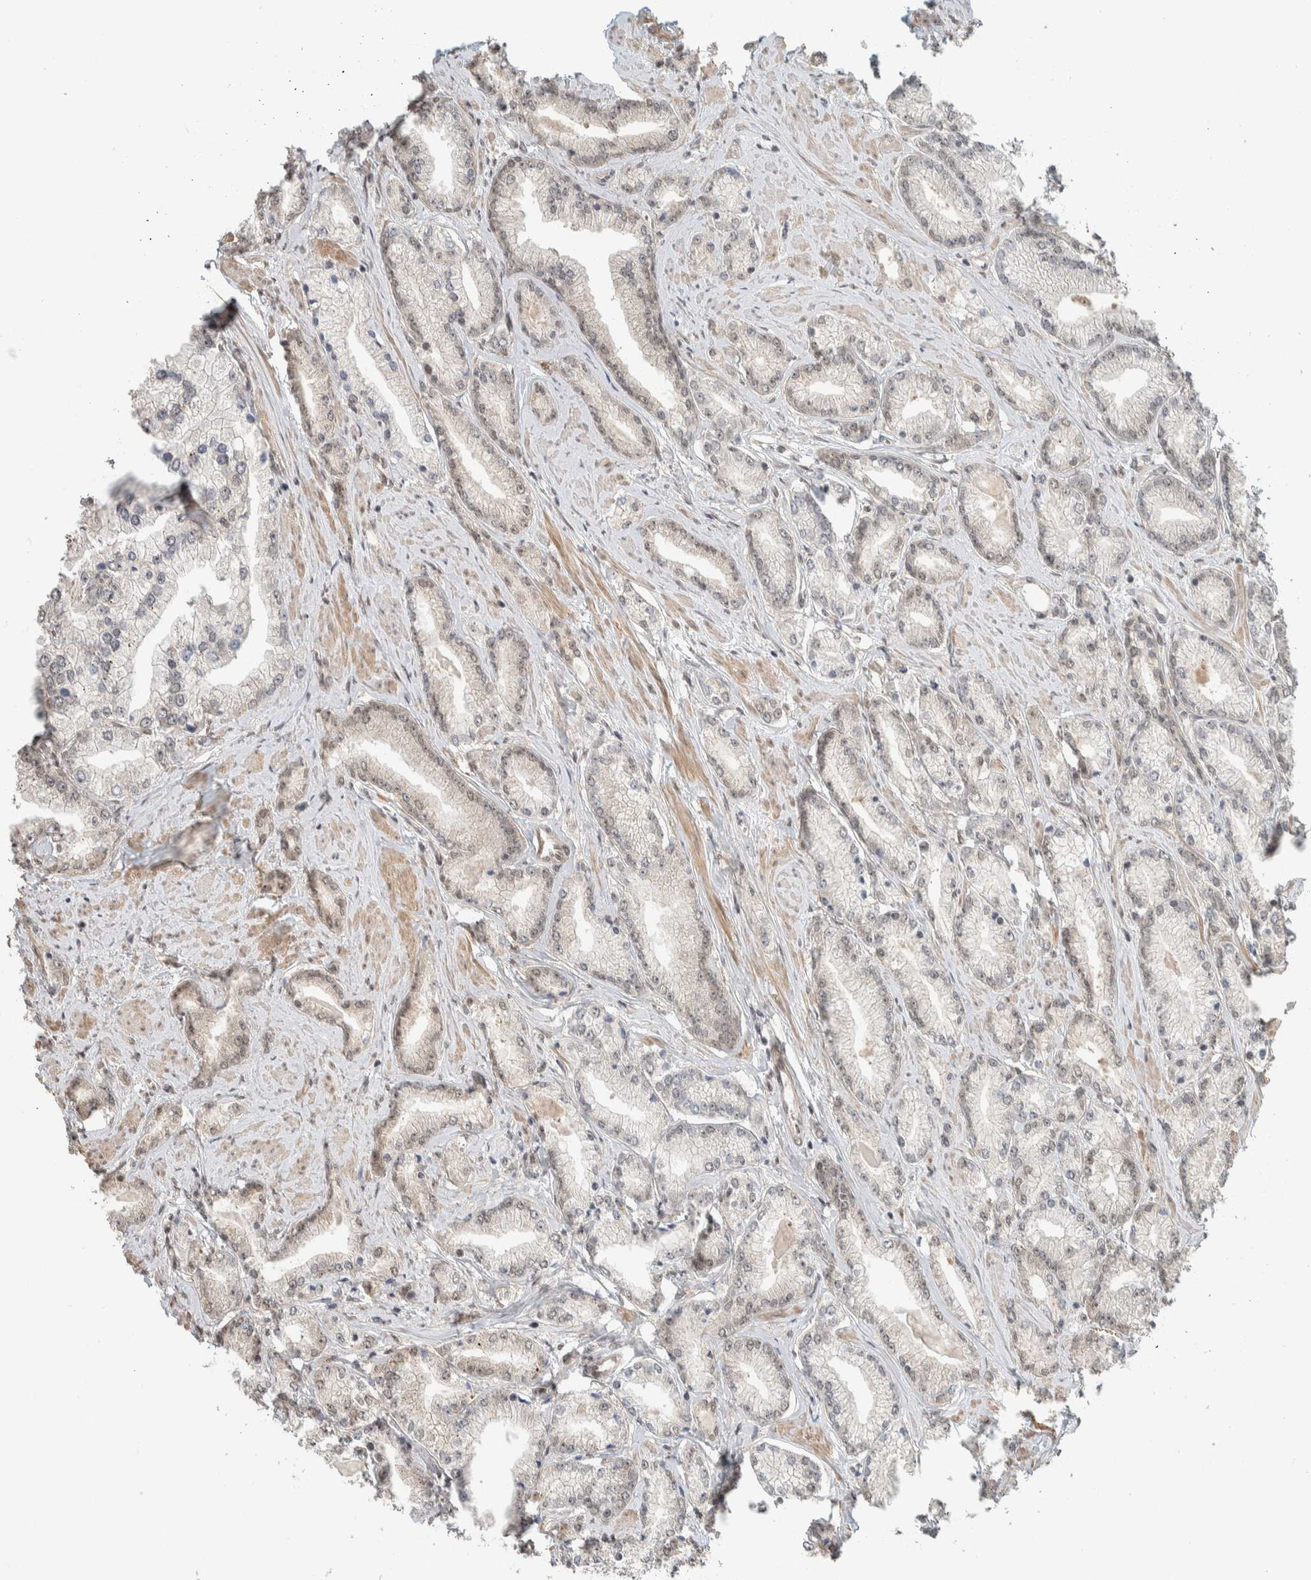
{"staining": {"intensity": "weak", "quantity": "<25%", "location": "nuclear"}, "tissue": "prostate cancer", "cell_type": "Tumor cells", "image_type": "cancer", "snomed": [{"axis": "morphology", "description": "Adenocarcinoma, Low grade"}, {"axis": "topography", "description": "Prostate"}], "caption": "Tumor cells are negative for brown protein staining in prostate cancer. (DAB (3,3'-diaminobenzidine) immunohistochemistry (IHC) visualized using brightfield microscopy, high magnification).", "gene": "ZBTB2", "patient": {"sex": "male", "age": 62}}